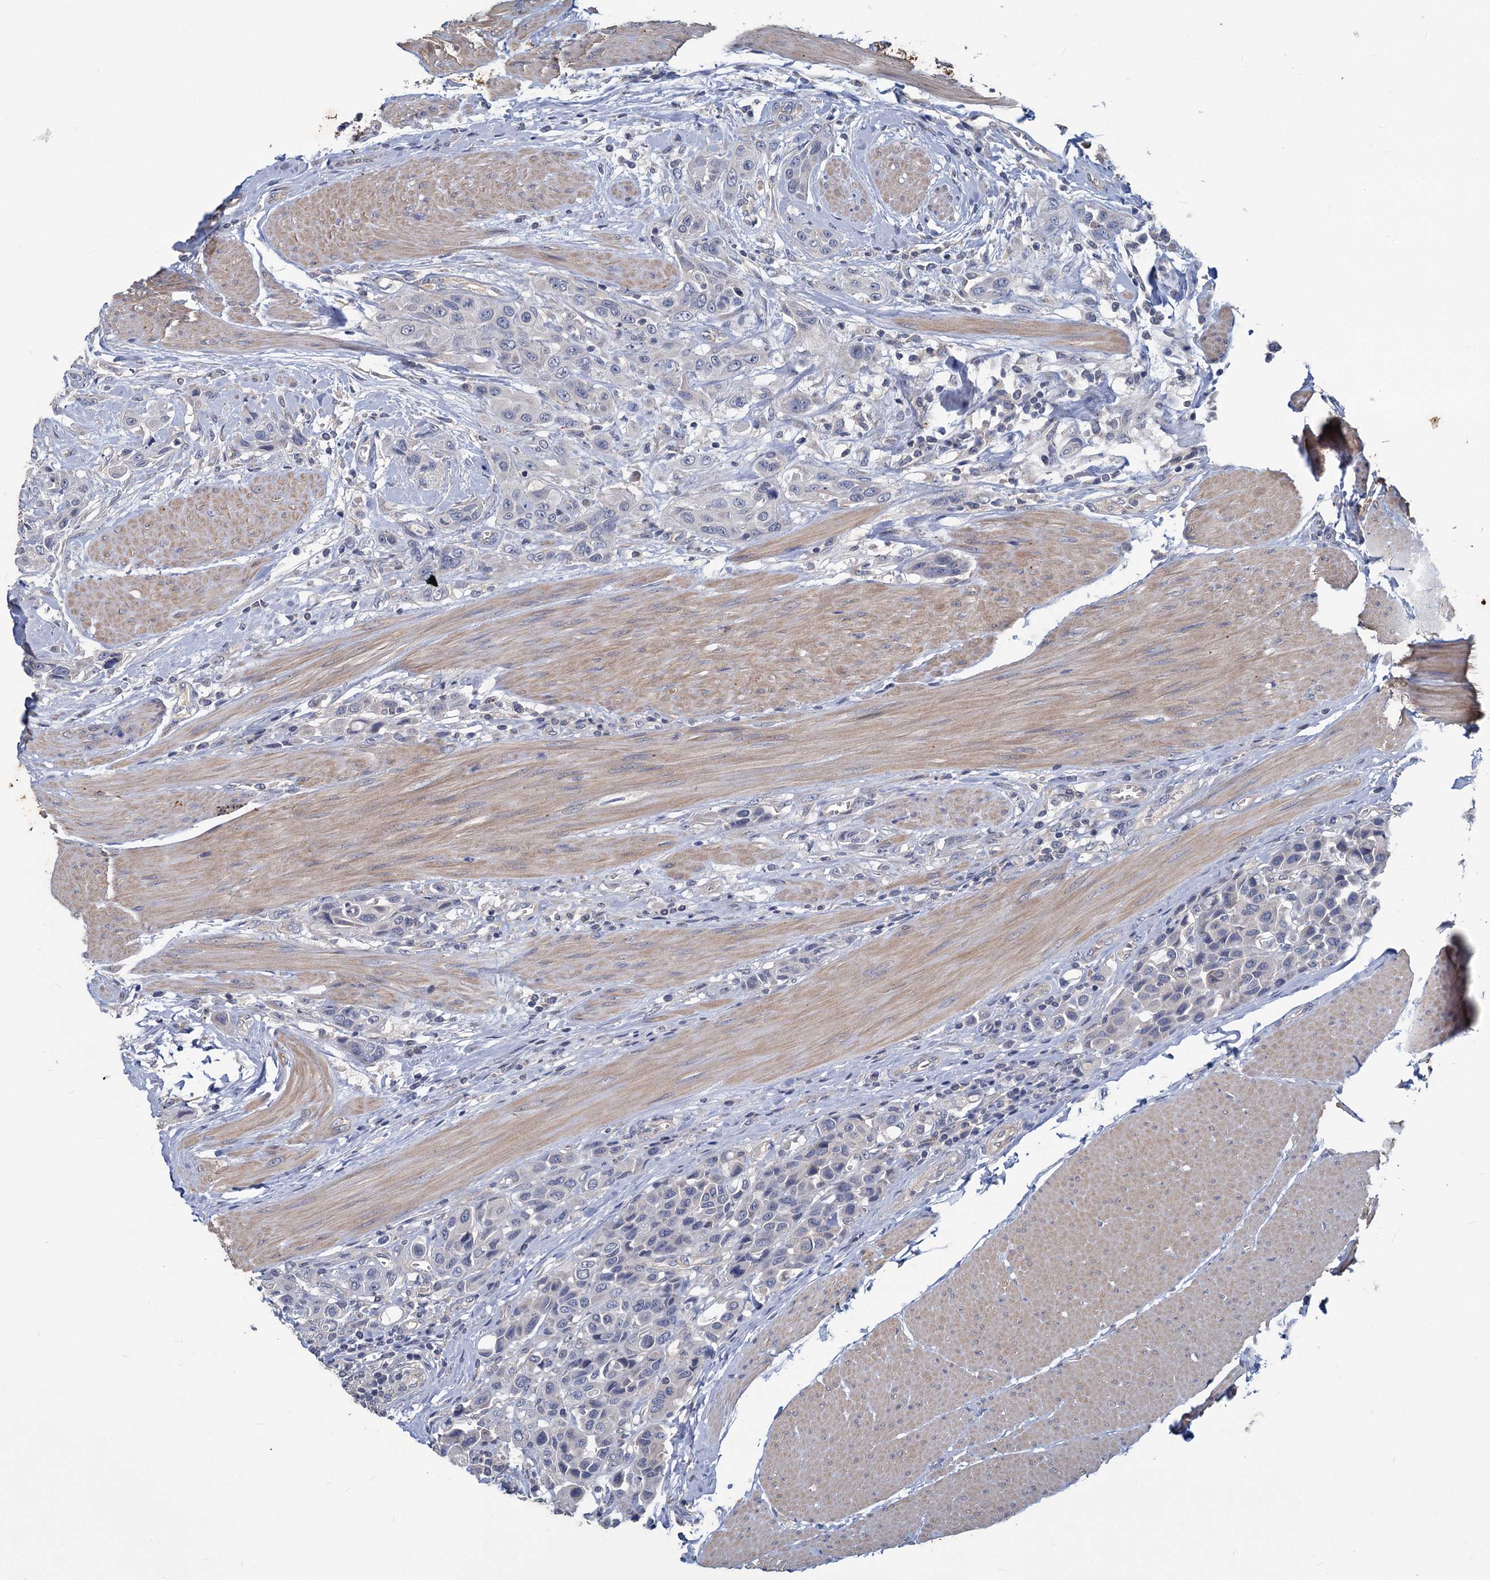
{"staining": {"intensity": "negative", "quantity": "none", "location": "none"}, "tissue": "urothelial cancer", "cell_type": "Tumor cells", "image_type": "cancer", "snomed": [{"axis": "morphology", "description": "Urothelial carcinoma, High grade"}, {"axis": "topography", "description": "Urinary bladder"}], "caption": "Immunohistochemistry (IHC) image of human urothelial carcinoma (high-grade) stained for a protein (brown), which reveals no expression in tumor cells. (Stains: DAB IHC with hematoxylin counter stain, Microscopy: brightfield microscopy at high magnification).", "gene": "SLC2A7", "patient": {"sex": "male", "age": 50}}